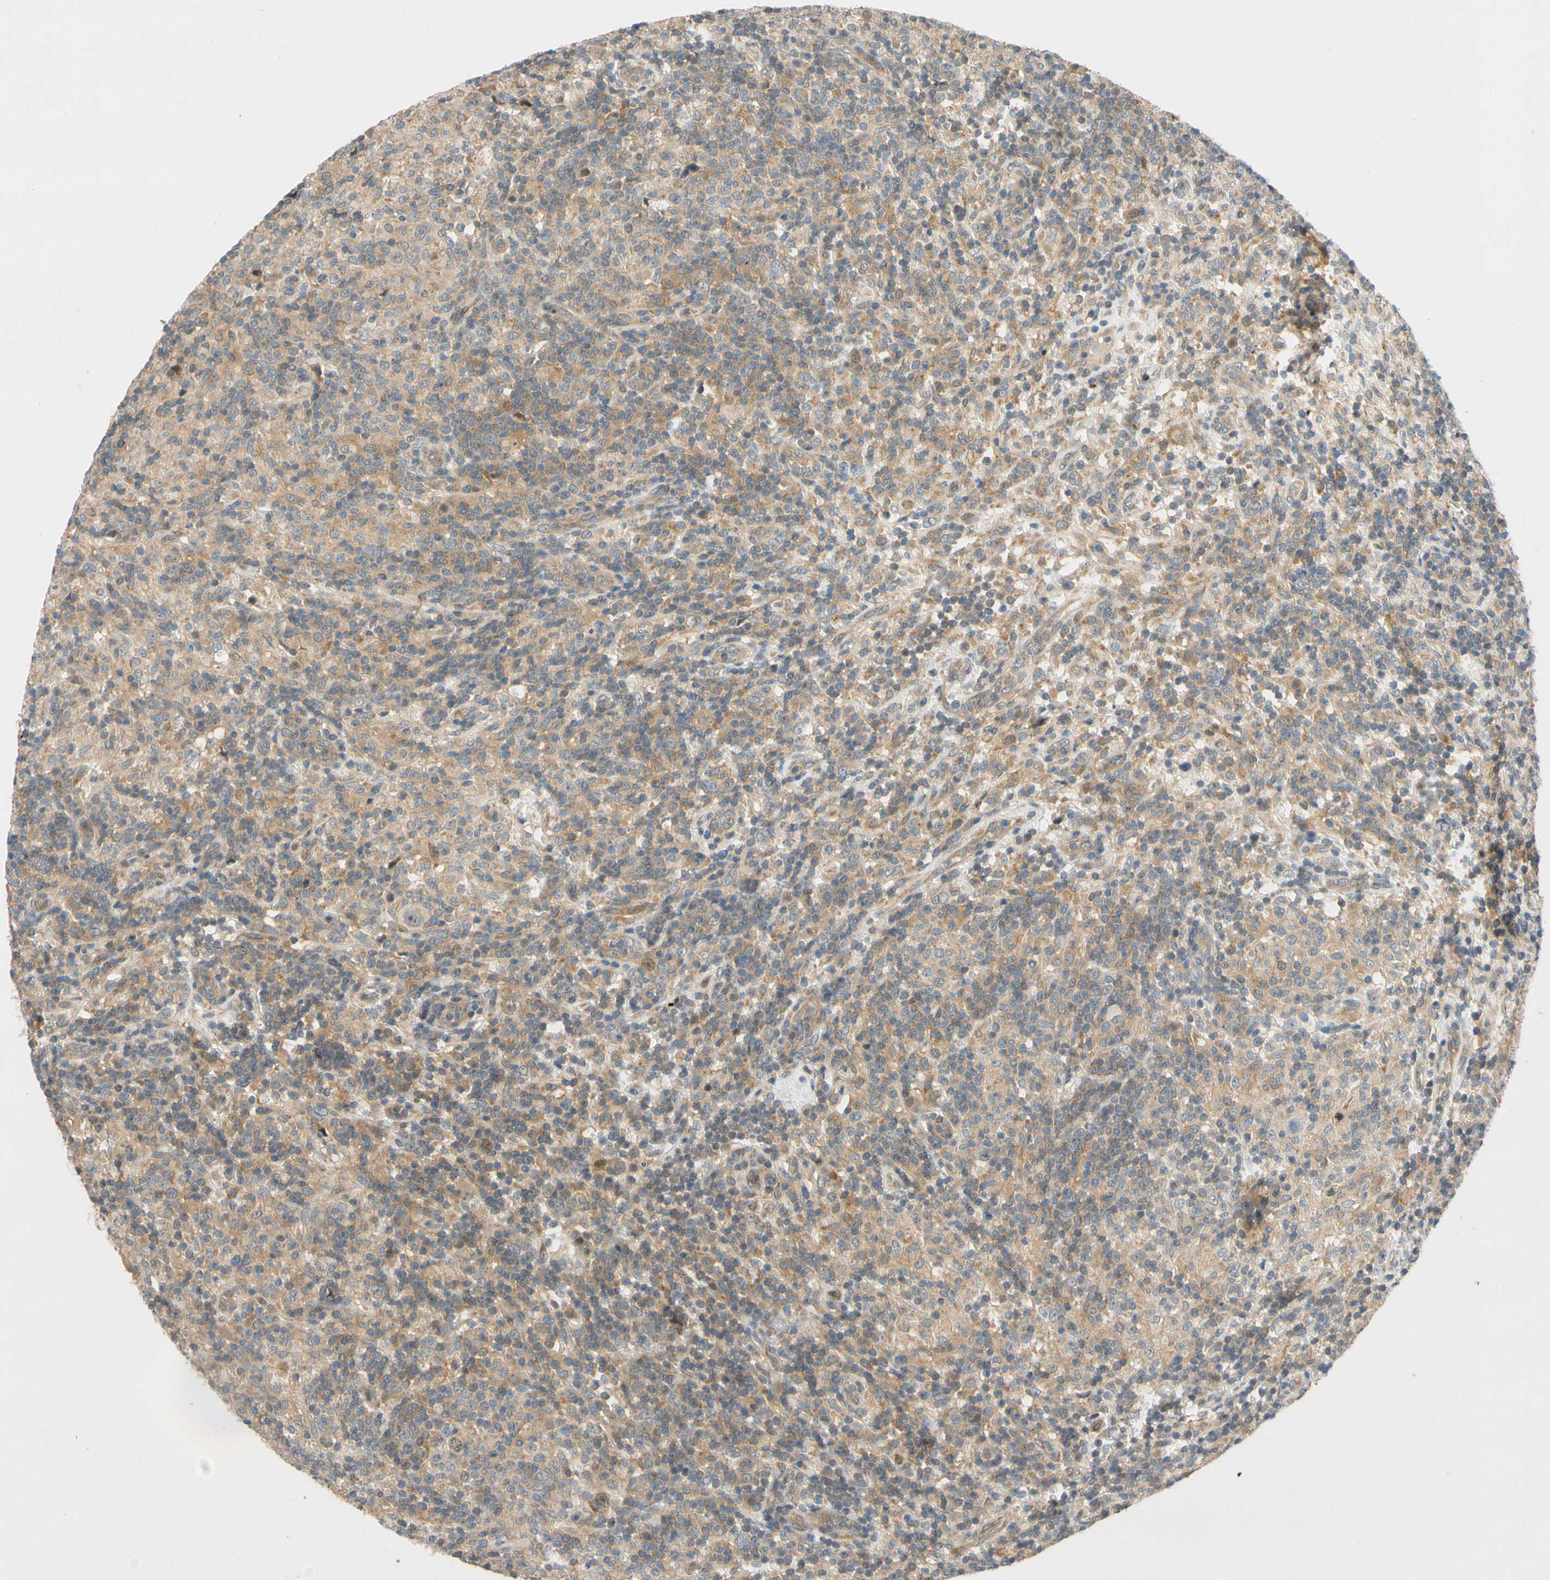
{"staining": {"intensity": "negative", "quantity": "none", "location": "none"}, "tissue": "lymphoma", "cell_type": "Tumor cells", "image_type": "cancer", "snomed": [{"axis": "morphology", "description": "Hodgkin's disease, NOS"}, {"axis": "topography", "description": "Lymph node"}], "caption": "Tumor cells are negative for brown protein staining in Hodgkin's disease.", "gene": "GATD1", "patient": {"sex": "male", "age": 70}}